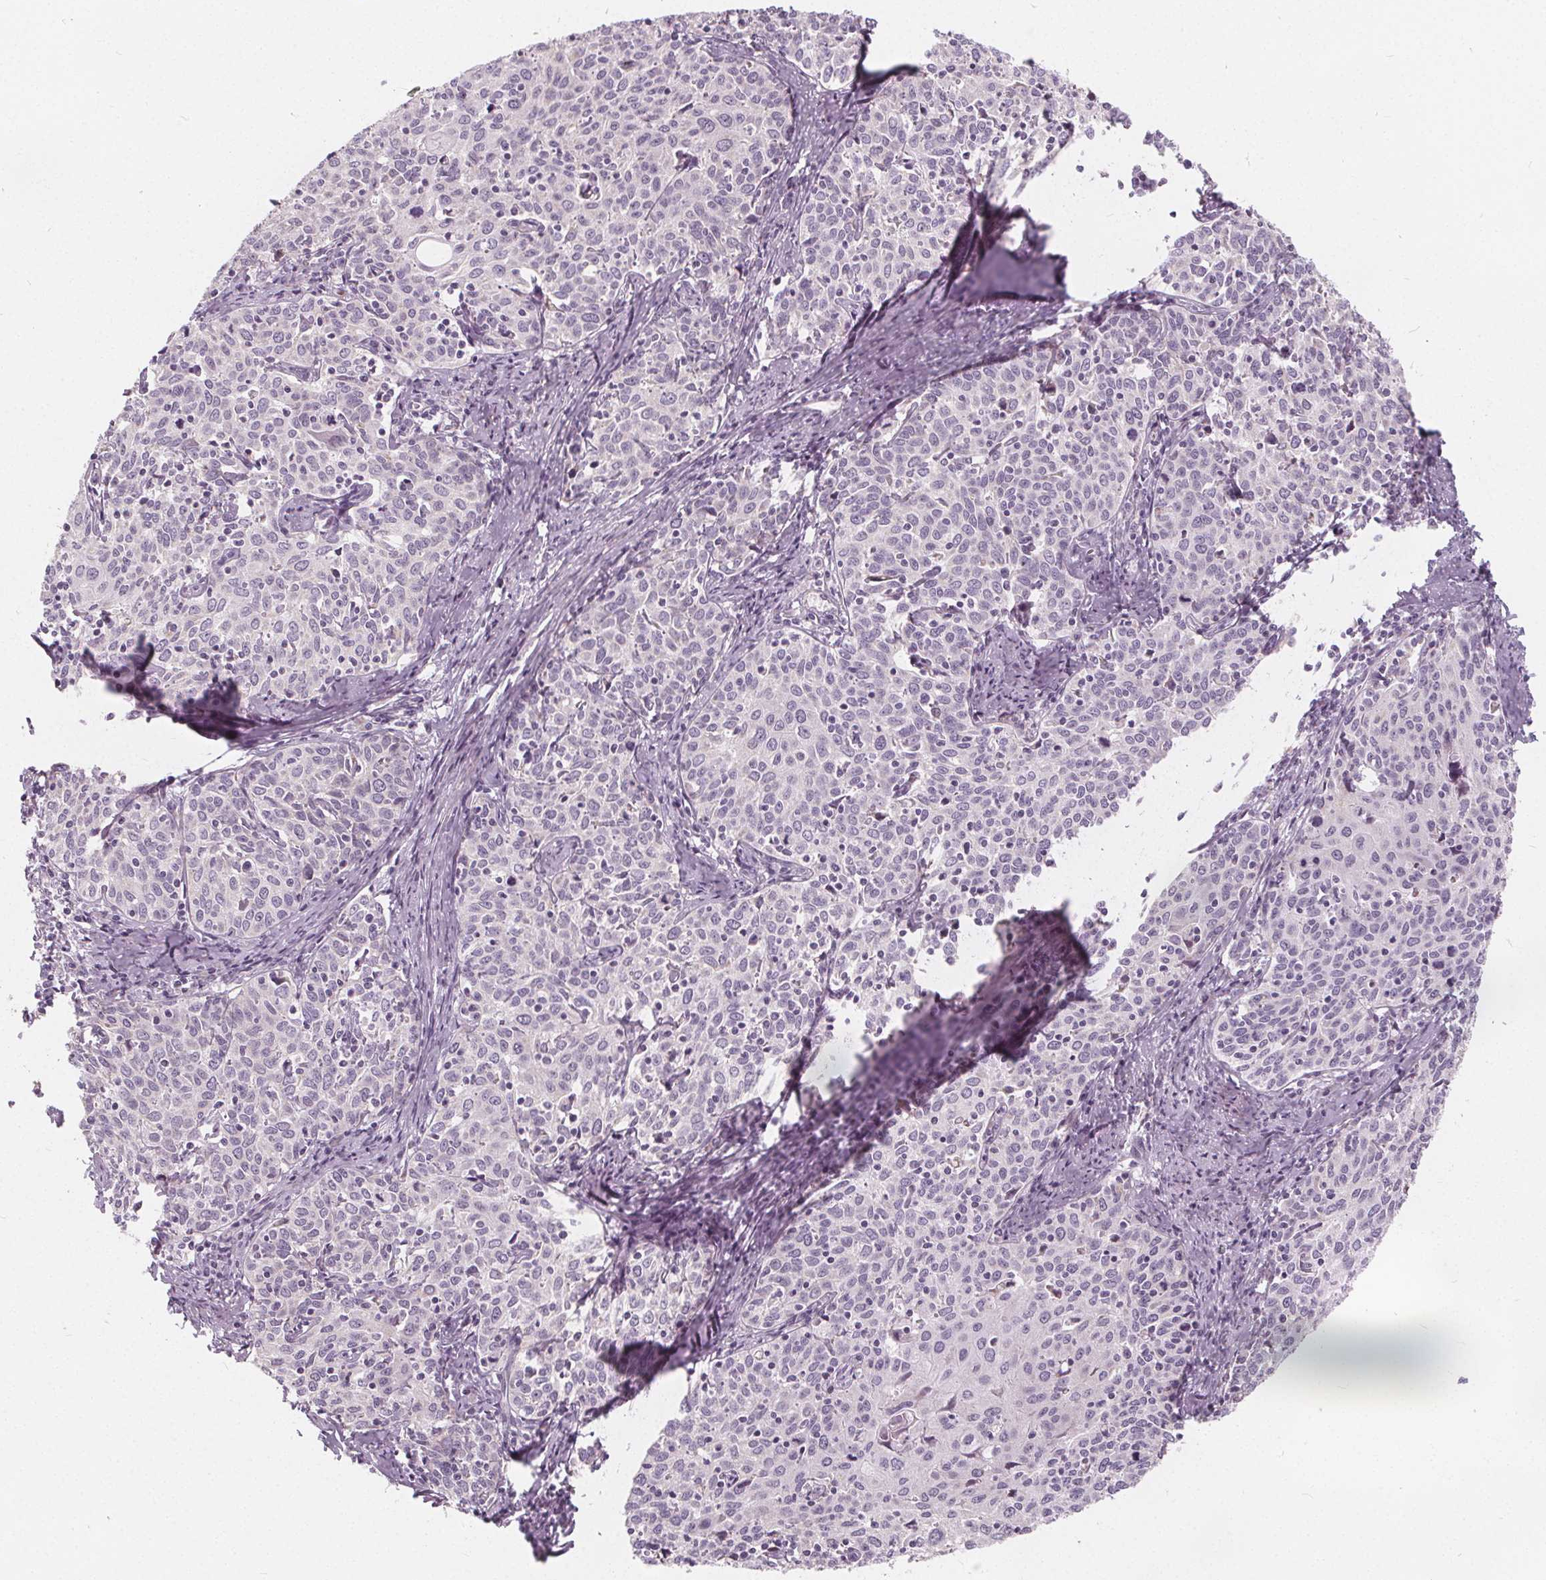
{"staining": {"intensity": "negative", "quantity": "none", "location": "none"}, "tissue": "cervical cancer", "cell_type": "Tumor cells", "image_type": "cancer", "snomed": [{"axis": "morphology", "description": "Squamous cell carcinoma, NOS"}, {"axis": "topography", "description": "Cervix"}], "caption": "There is no significant expression in tumor cells of squamous cell carcinoma (cervical).", "gene": "NUP210L", "patient": {"sex": "female", "age": 62}}